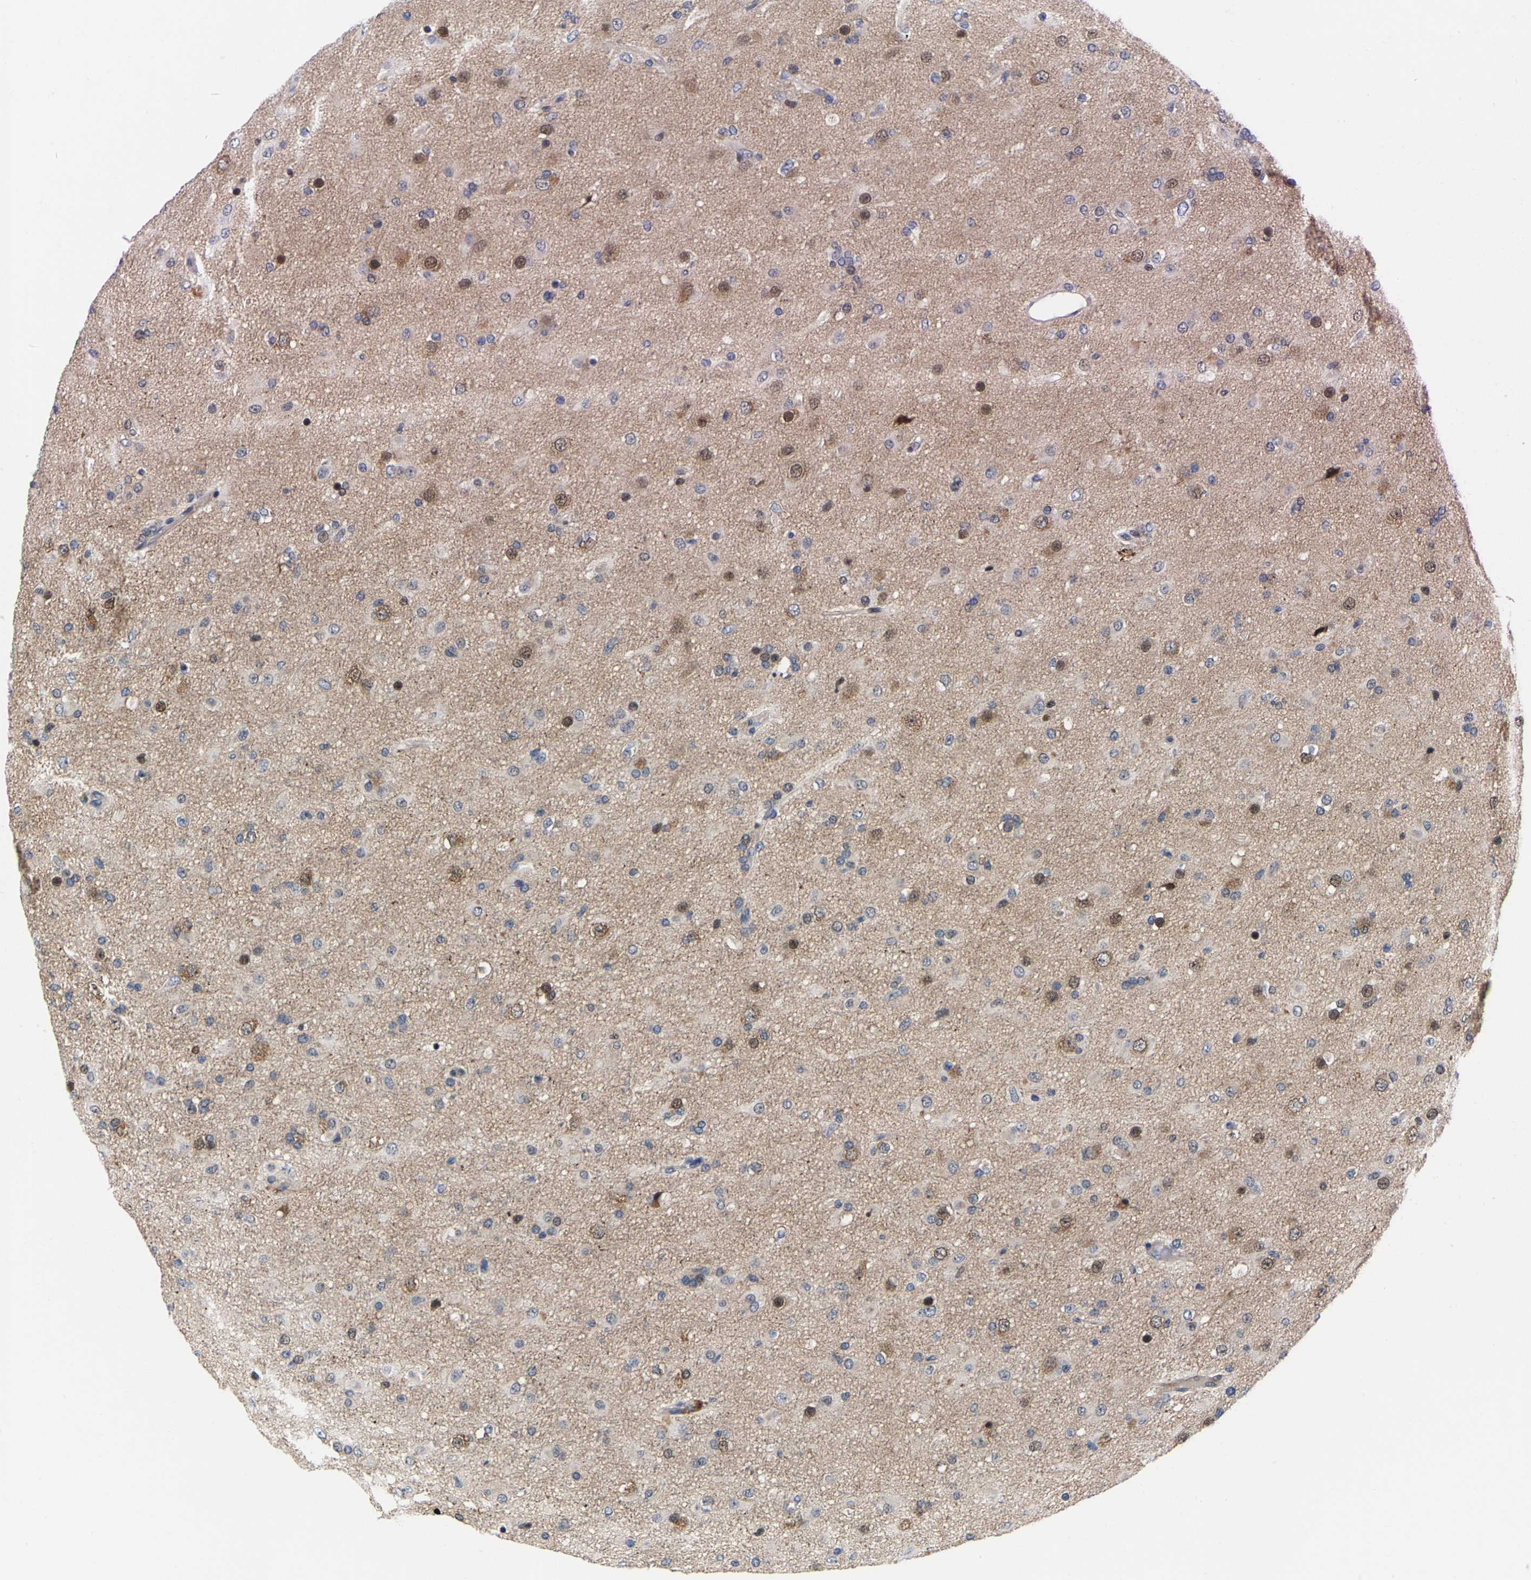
{"staining": {"intensity": "weak", "quantity": "25%-75%", "location": "nuclear"}, "tissue": "glioma", "cell_type": "Tumor cells", "image_type": "cancer", "snomed": [{"axis": "morphology", "description": "Glioma, malignant, Low grade"}, {"axis": "topography", "description": "Brain"}], "caption": "Immunohistochemical staining of human malignant glioma (low-grade) reveals weak nuclear protein expression in about 25%-75% of tumor cells. The protein is shown in brown color, while the nuclei are stained blue.", "gene": "GTPBP10", "patient": {"sex": "male", "age": 65}}